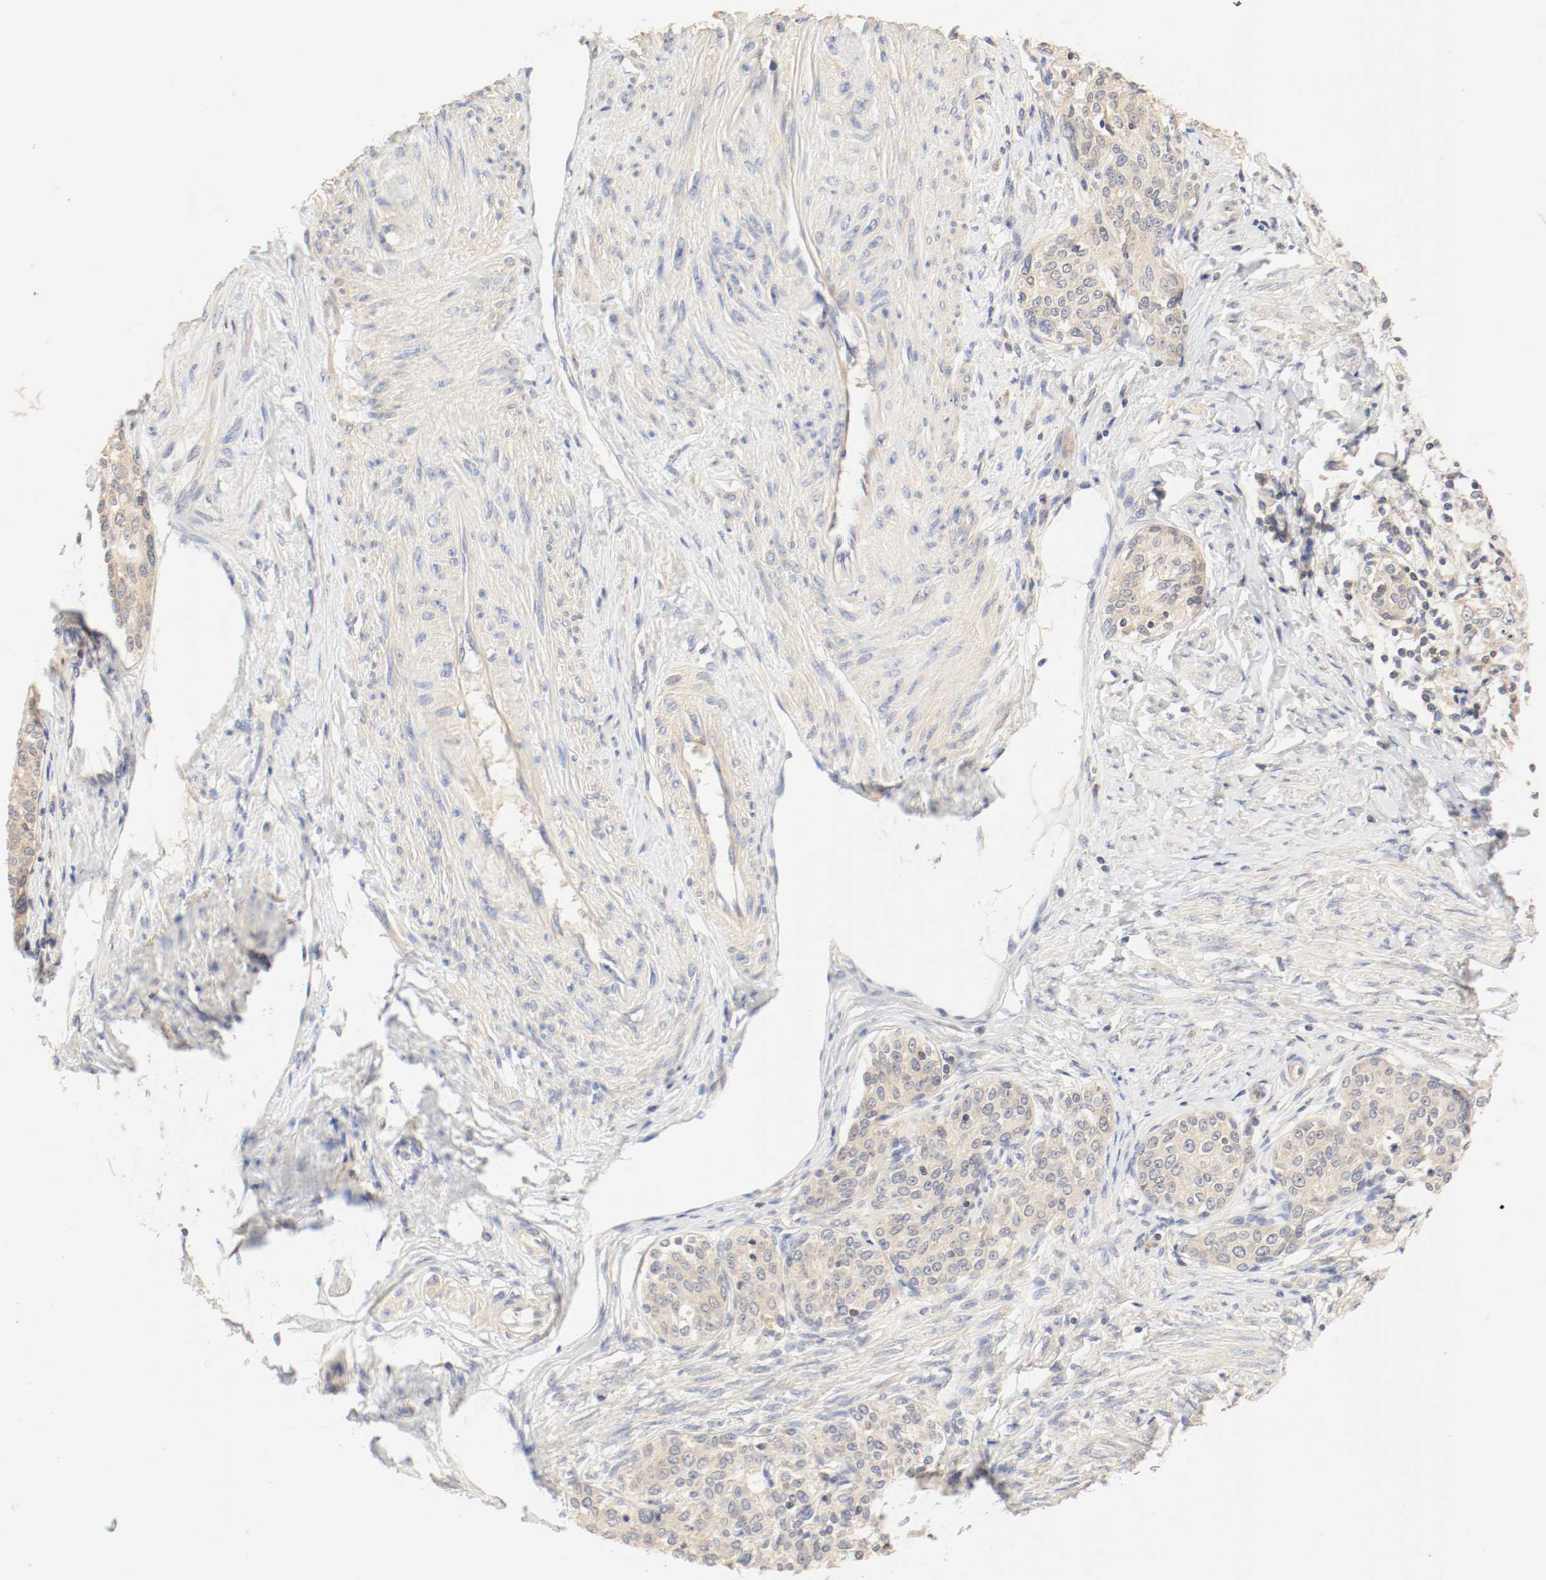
{"staining": {"intensity": "moderate", "quantity": ">75%", "location": "cytoplasmic/membranous"}, "tissue": "cervical cancer", "cell_type": "Tumor cells", "image_type": "cancer", "snomed": [{"axis": "morphology", "description": "Squamous cell carcinoma, NOS"}, {"axis": "morphology", "description": "Adenocarcinoma, NOS"}, {"axis": "topography", "description": "Cervix"}], "caption": "The image demonstrates staining of cervical adenocarcinoma, revealing moderate cytoplasmic/membranous protein positivity (brown color) within tumor cells.", "gene": "GIT1", "patient": {"sex": "female", "age": 52}}